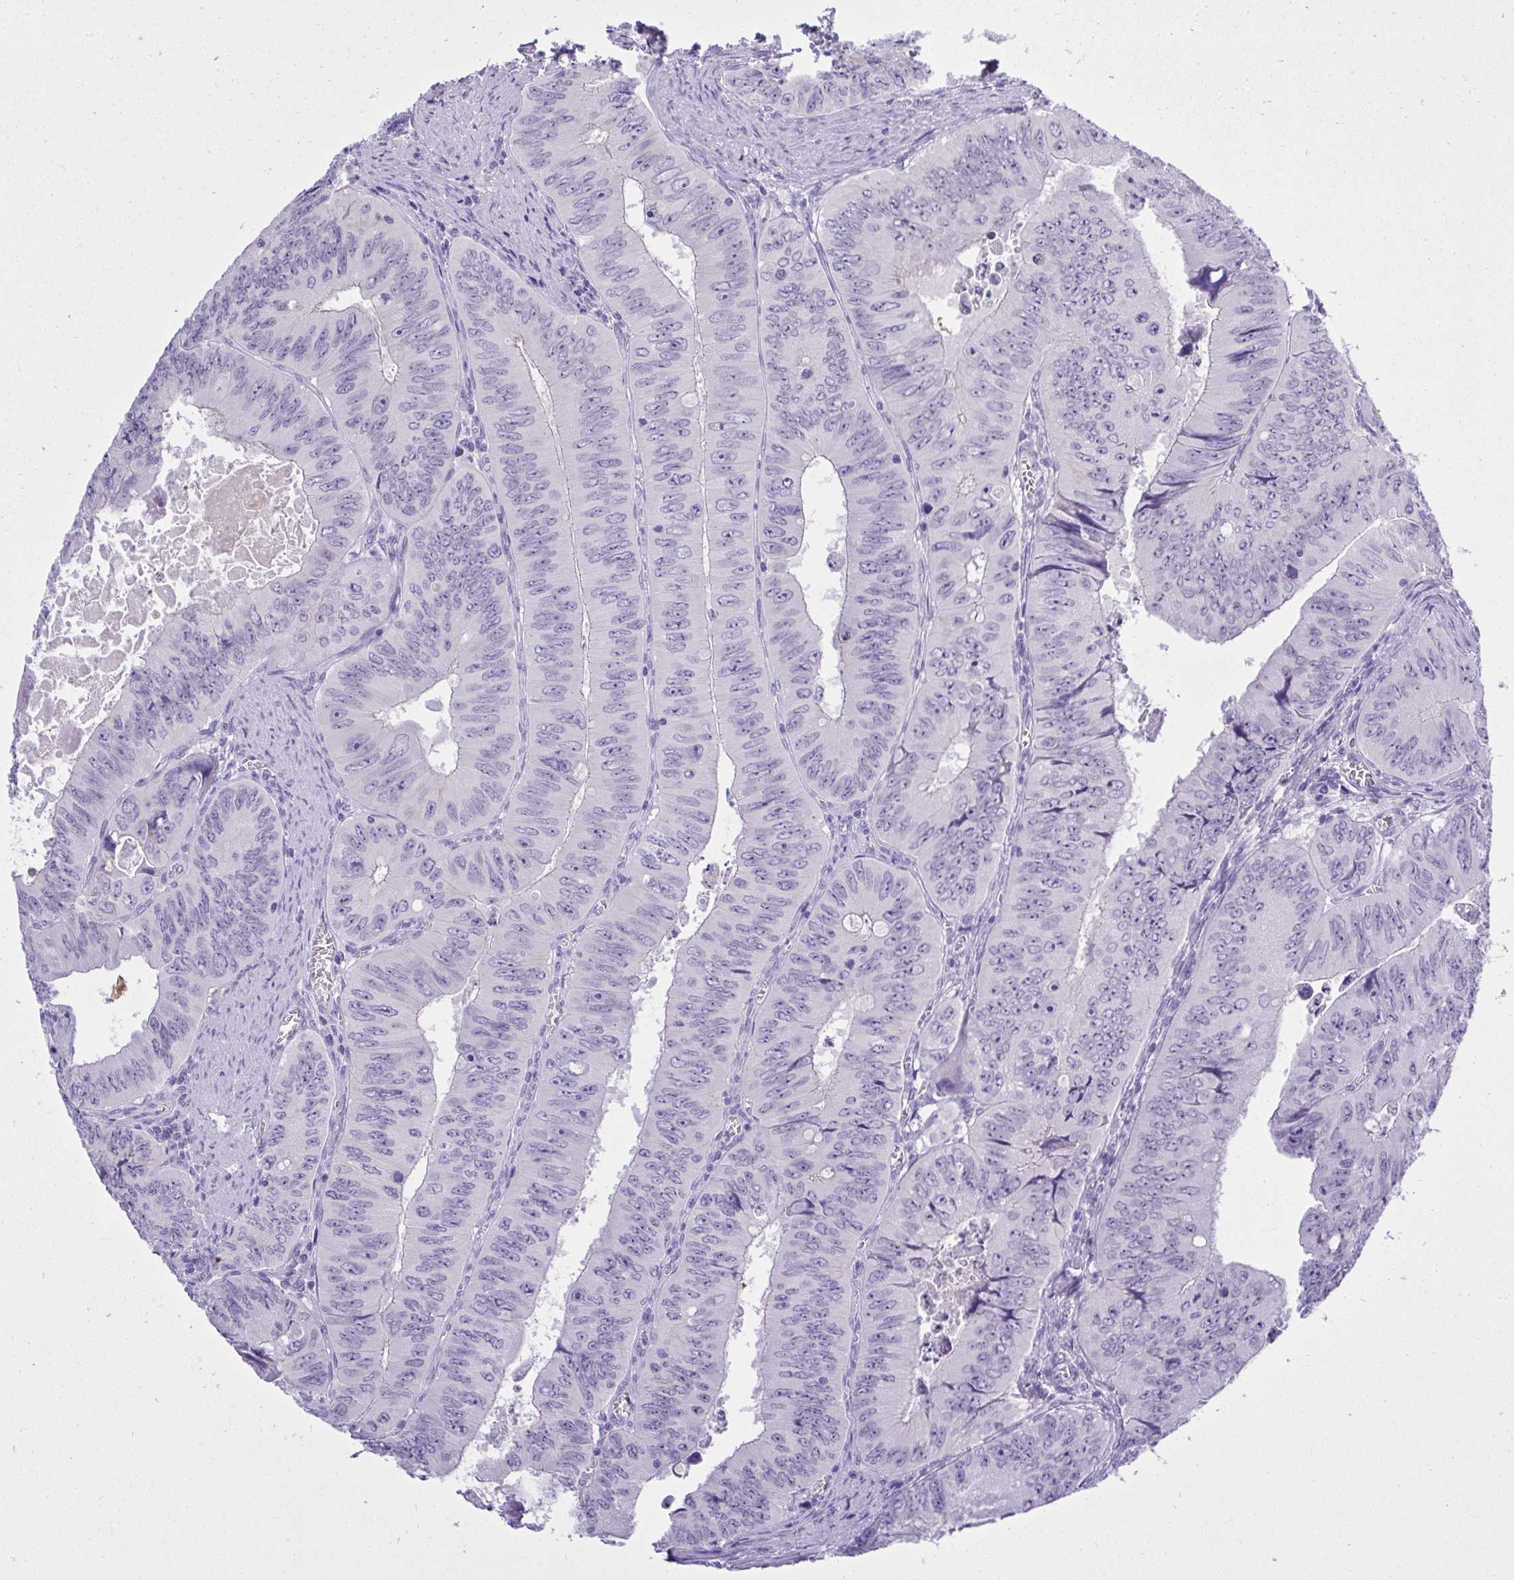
{"staining": {"intensity": "negative", "quantity": "none", "location": "none"}, "tissue": "colorectal cancer", "cell_type": "Tumor cells", "image_type": "cancer", "snomed": [{"axis": "morphology", "description": "Adenocarcinoma, NOS"}, {"axis": "topography", "description": "Colon"}], "caption": "Immunohistochemical staining of colorectal cancer exhibits no significant positivity in tumor cells. (IHC, brightfield microscopy, high magnification).", "gene": "ST6GALNAC3", "patient": {"sex": "female", "age": 84}}